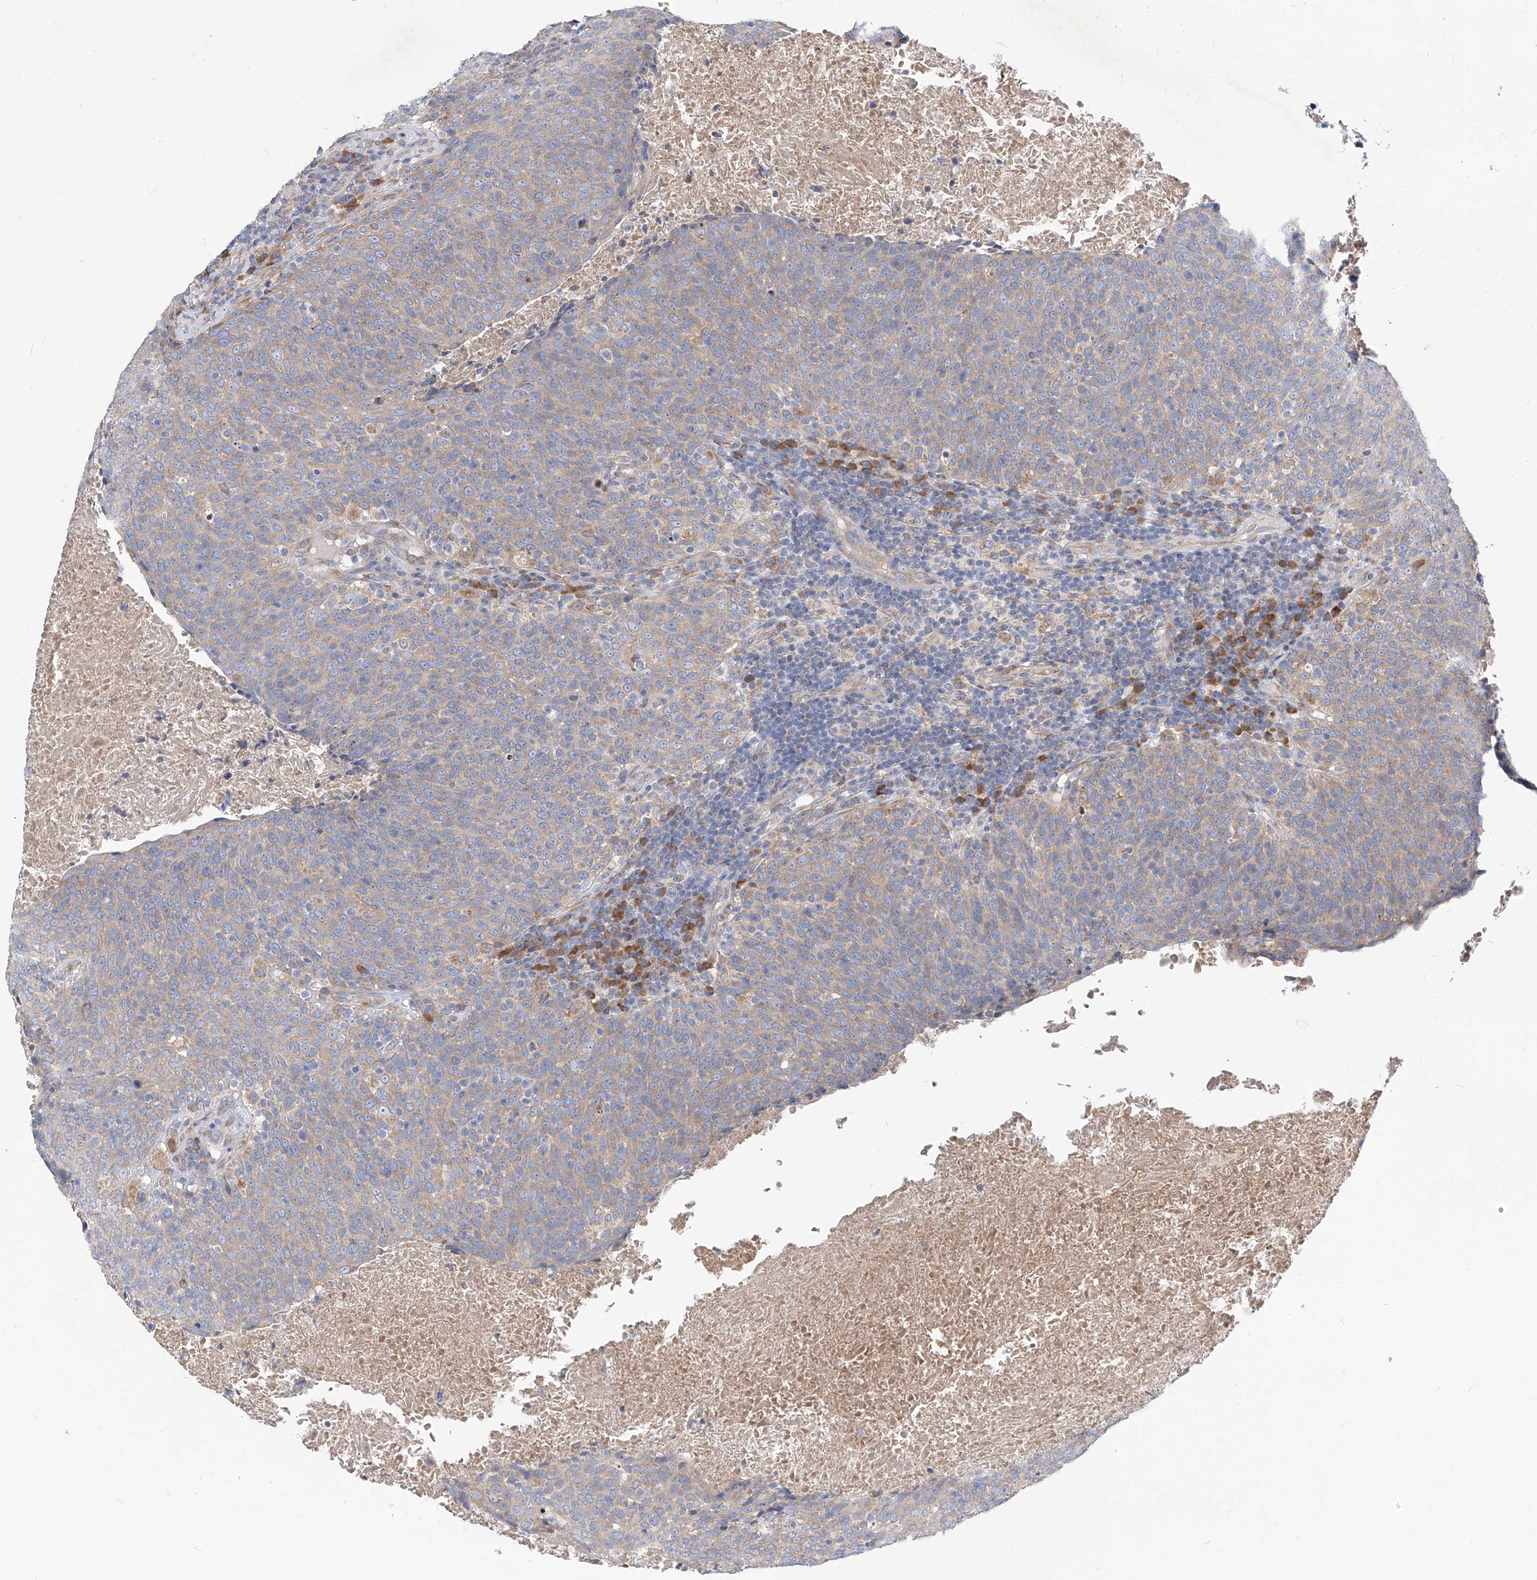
{"staining": {"intensity": "weak", "quantity": ">75%", "location": "cytoplasmic/membranous"}, "tissue": "head and neck cancer", "cell_type": "Tumor cells", "image_type": "cancer", "snomed": [{"axis": "morphology", "description": "Squamous cell carcinoma, NOS"}, {"axis": "morphology", "description": "Squamous cell carcinoma, metastatic, NOS"}, {"axis": "topography", "description": "Lymph node"}, {"axis": "topography", "description": "Head-Neck"}], "caption": "Protein analysis of head and neck cancer tissue demonstrates weak cytoplasmic/membranous positivity in approximately >75% of tumor cells. Immunohistochemistry stains the protein in brown and the nuclei are stained blue.", "gene": "UFL1", "patient": {"sex": "male", "age": 62}}